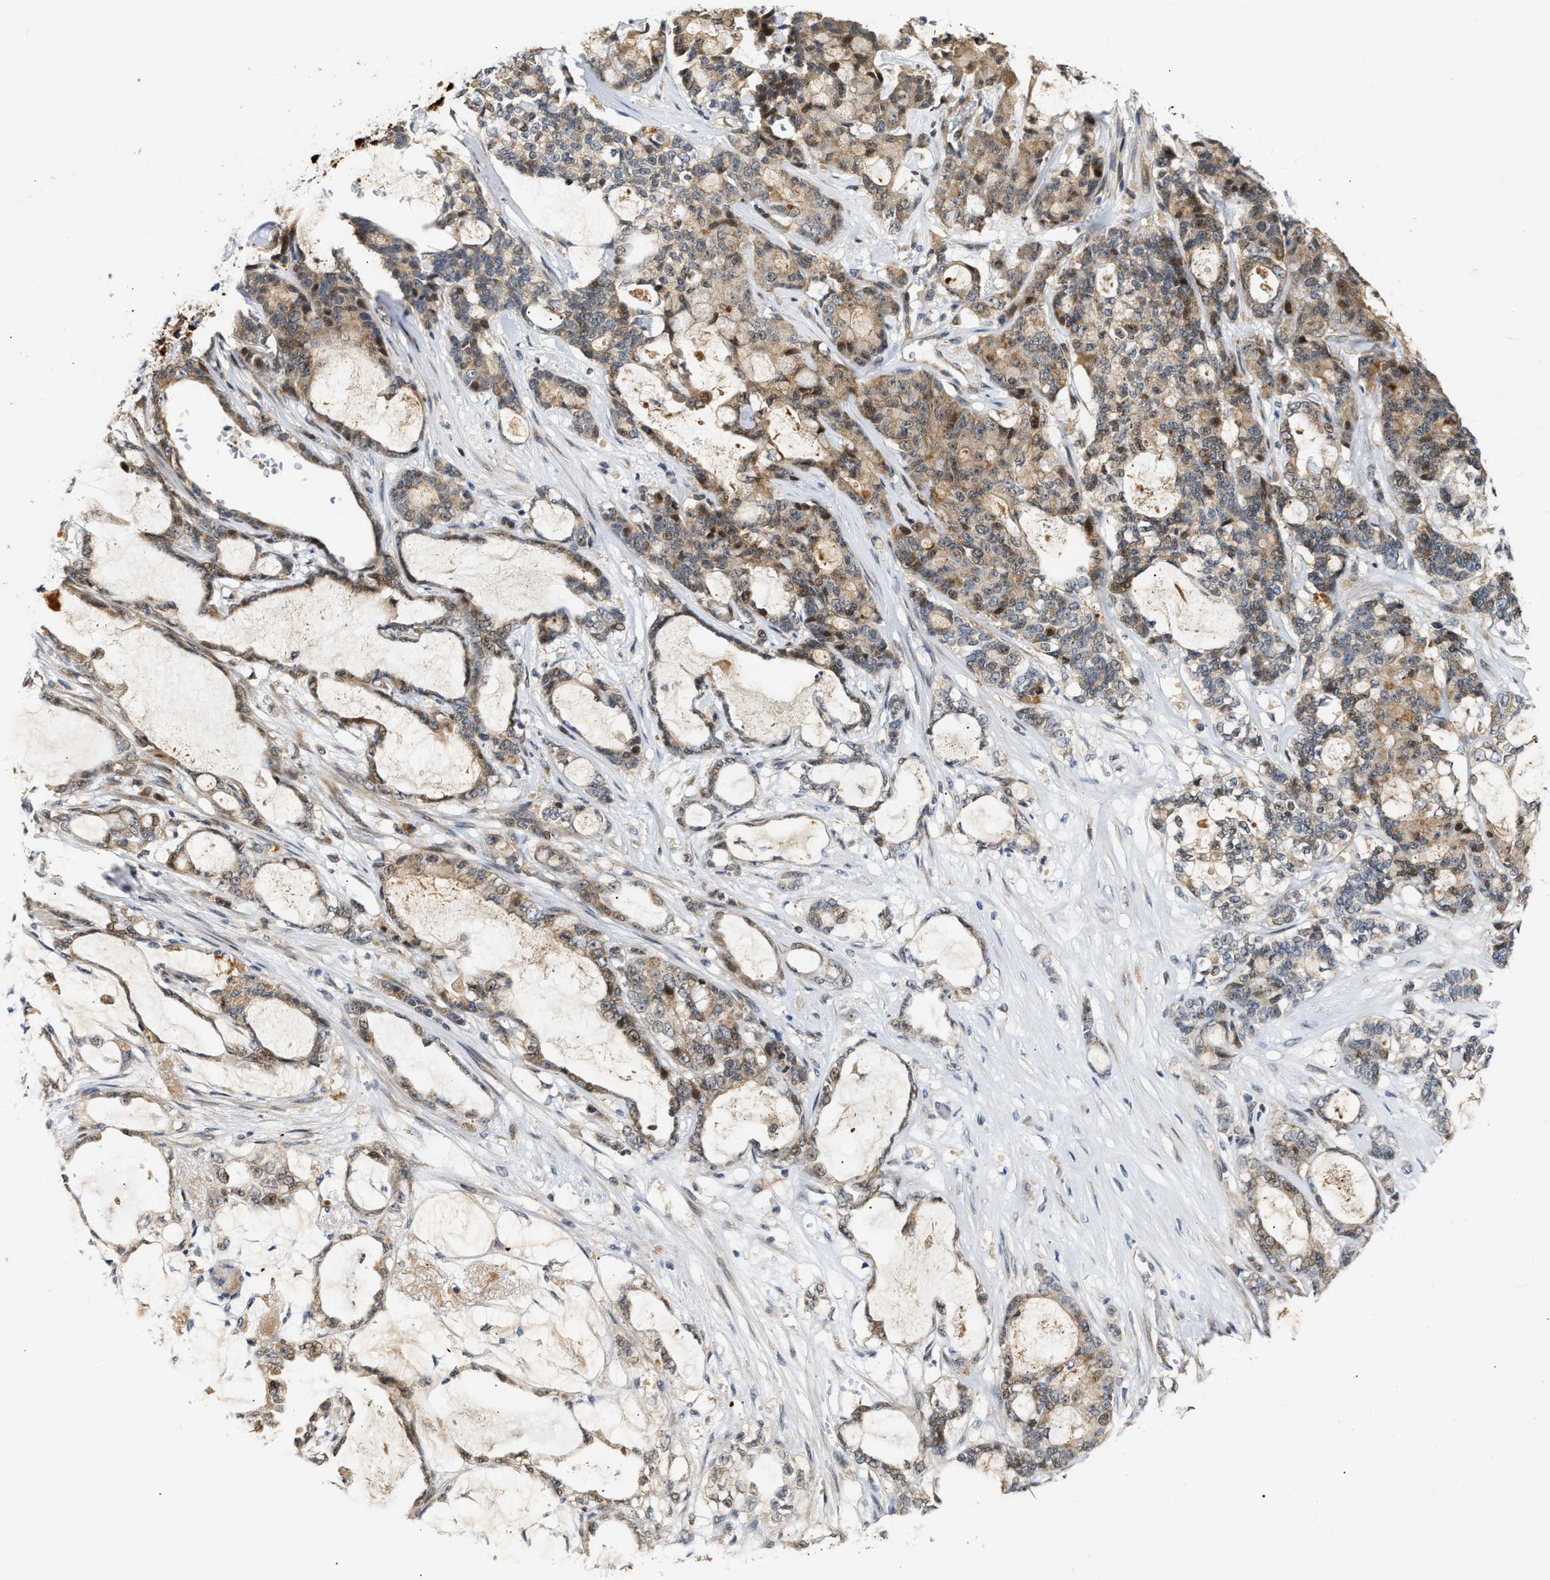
{"staining": {"intensity": "weak", "quantity": ">75%", "location": "cytoplasmic/membranous"}, "tissue": "pancreatic cancer", "cell_type": "Tumor cells", "image_type": "cancer", "snomed": [{"axis": "morphology", "description": "Adenocarcinoma, NOS"}, {"axis": "topography", "description": "Pancreas"}], "caption": "This is an image of immunohistochemistry (IHC) staining of pancreatic cancer (adenocarcinoma), which shows weak expression in the cytoplasmic/membranous of tumor cells.", "gene": "EXTL2", "patient": {"sex": "female", "age": 73}}